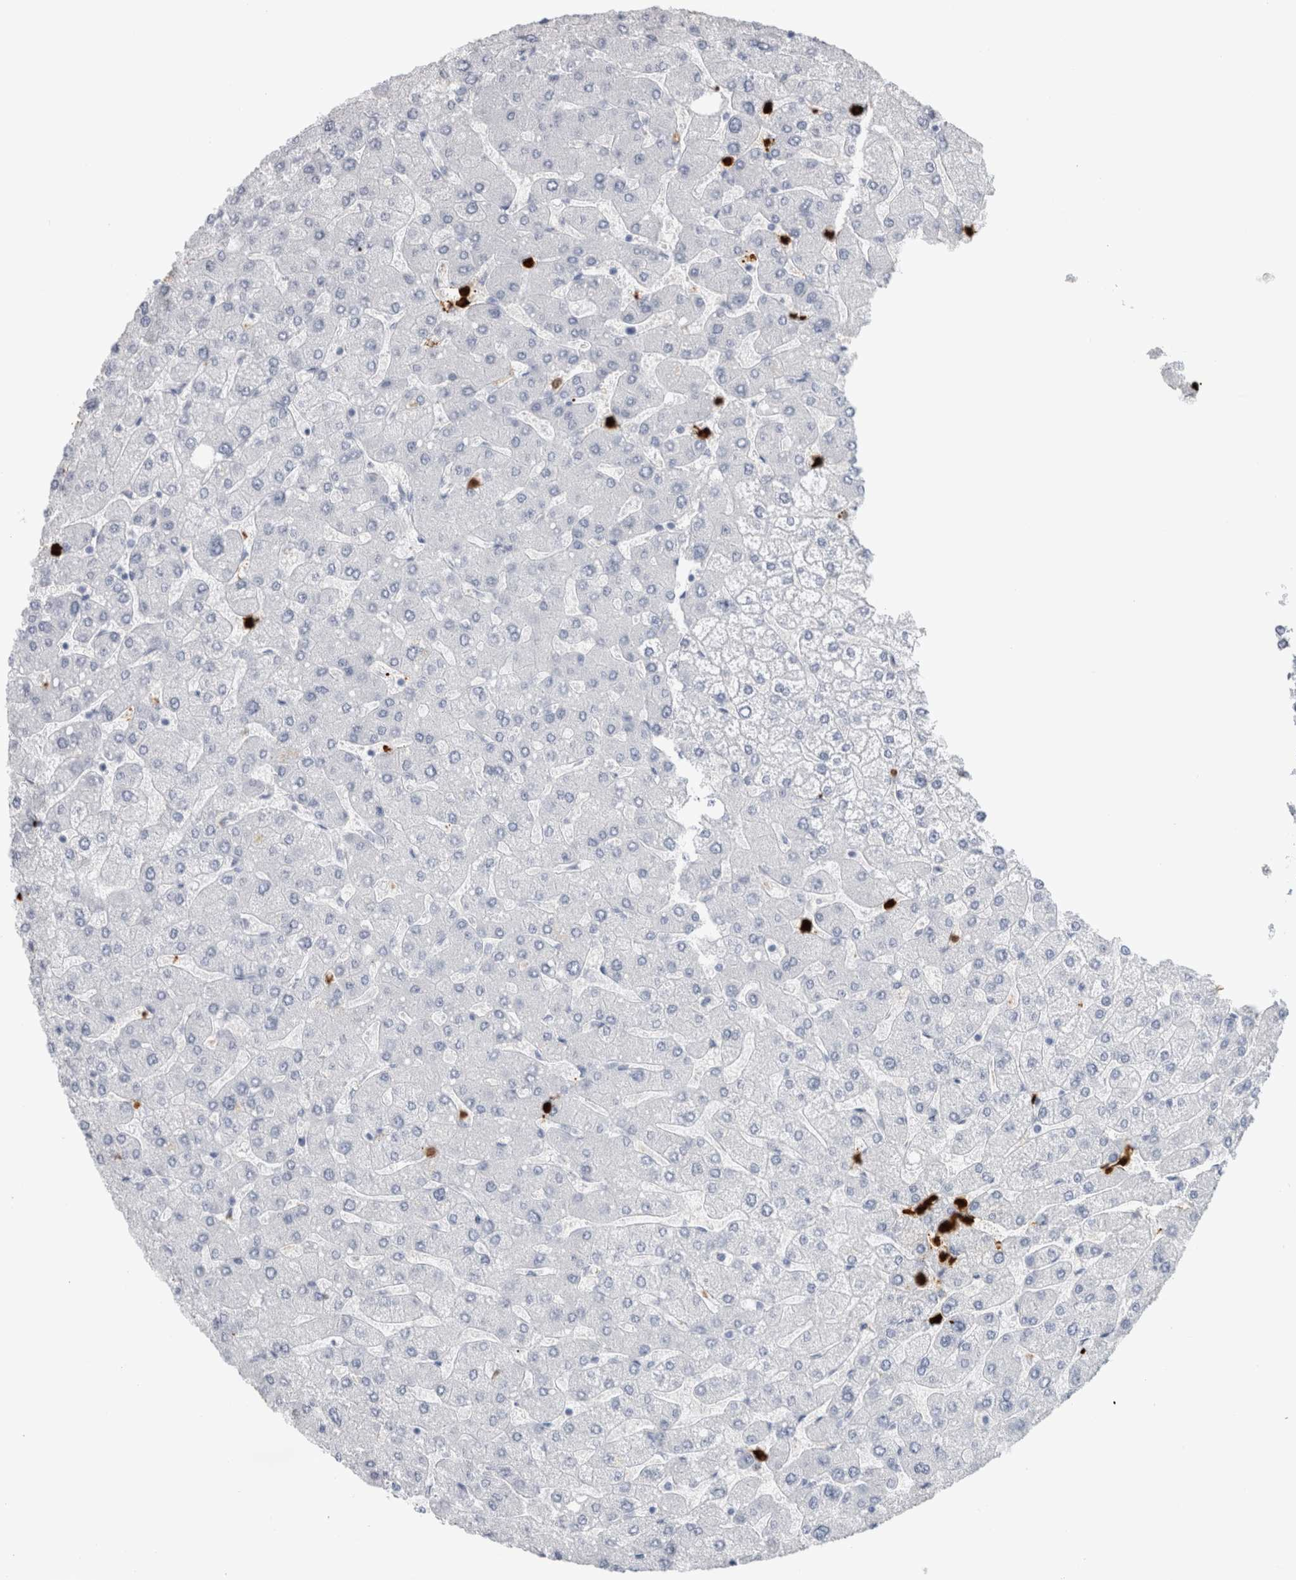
{"staining": {"intensity": "negative", "quantity": "none", "location": "none"}, "tissue": "liver", "cell_type": "Cholangiocytes", "image_type": "normal", "snomed": [{"axis": "morphology", "description": "Normal tissue, NOS"}, {"axis": "topography", "description": "Liver"}], "caption": "The image reveals no staining of cholangiocytes in normal liver.", "gene": "S100A8", "patient": {"sex": "male", "age": 55}}